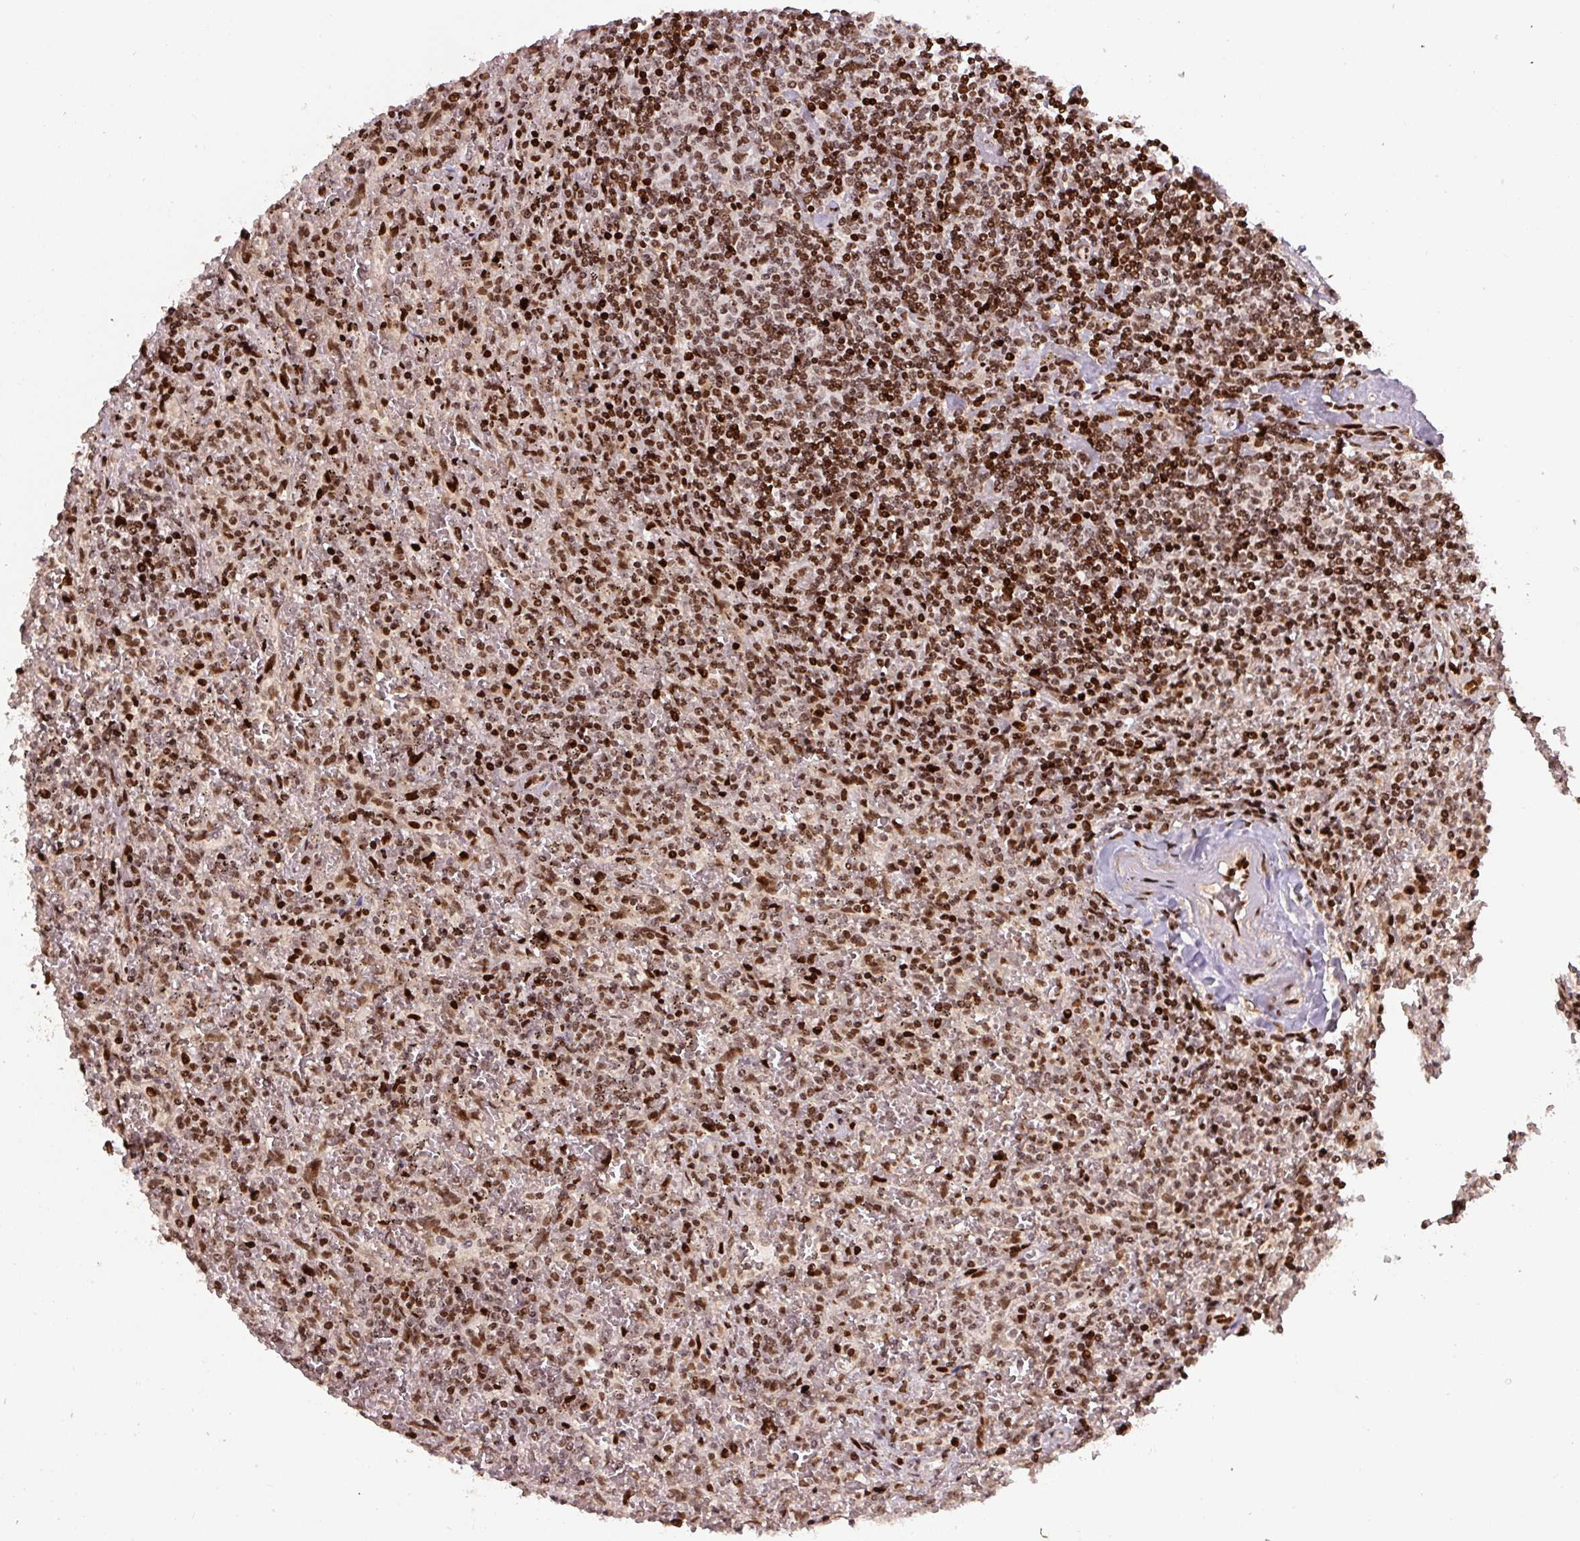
{"staining": {"intensity": "moderate", "quantity": ">75%", "location": "nuclear"}, "tissue": "lymphoma", "cell_type": "Tumor cells", "image_type": "cancer", "snomed": [{"axis": "morphology", "description": "Malignant lymphoma, non-Hodgkin's type, Low grade"}, {"axis": "topography", "description": "Spleen"}], "caption": "Malignant lymphoma, non-Hodgkin's type (low-grade) tissue reveals moderate nuclear staining in about >75% of tumor cells, visualized by immunohistochemistry. (Brightfield microscopy of DAB IHC at high magnification).", "gene": "PYDC2", "patient": {"sex": "female", "age": 64}}